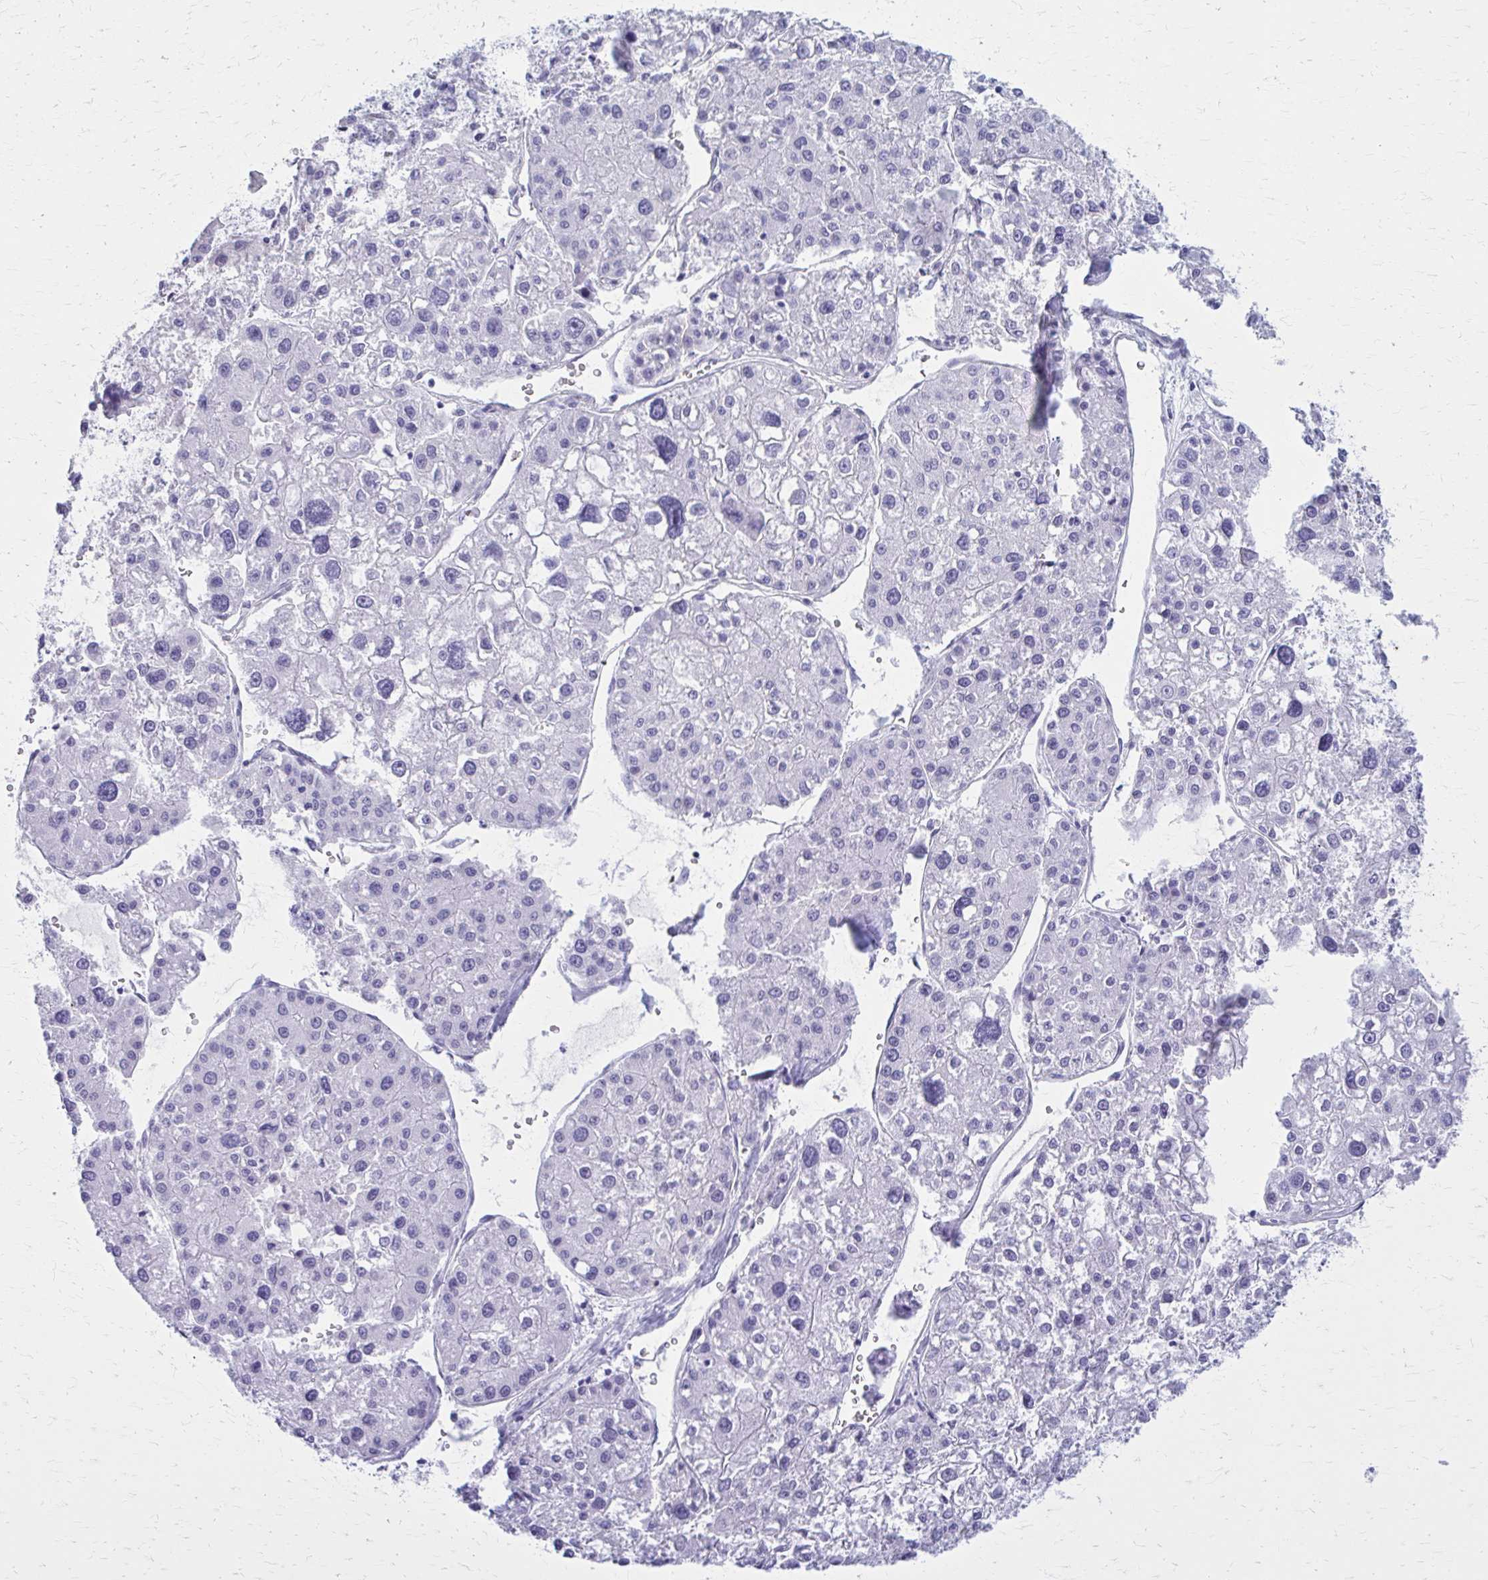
{"staining": {"intensity": "negative", "quantity": "none", "location": "none"}, "tissue": "liver cancer", "cell_type": "Tumor cells", "image_type": "cancer", "snomed": [{"axis": "morphology", "description": "Carcinoma, Hepatocellular, NOS"}, {"axis": "topography", "description": "Liver"}], "caption": "DAB immunohistochemical staining of human liver cancer (hepatocellular carcinoma) exhibits no significant staining in tumor cells.", "gene": "GFAP", "patient": {"sex": "male", "age": 73}}